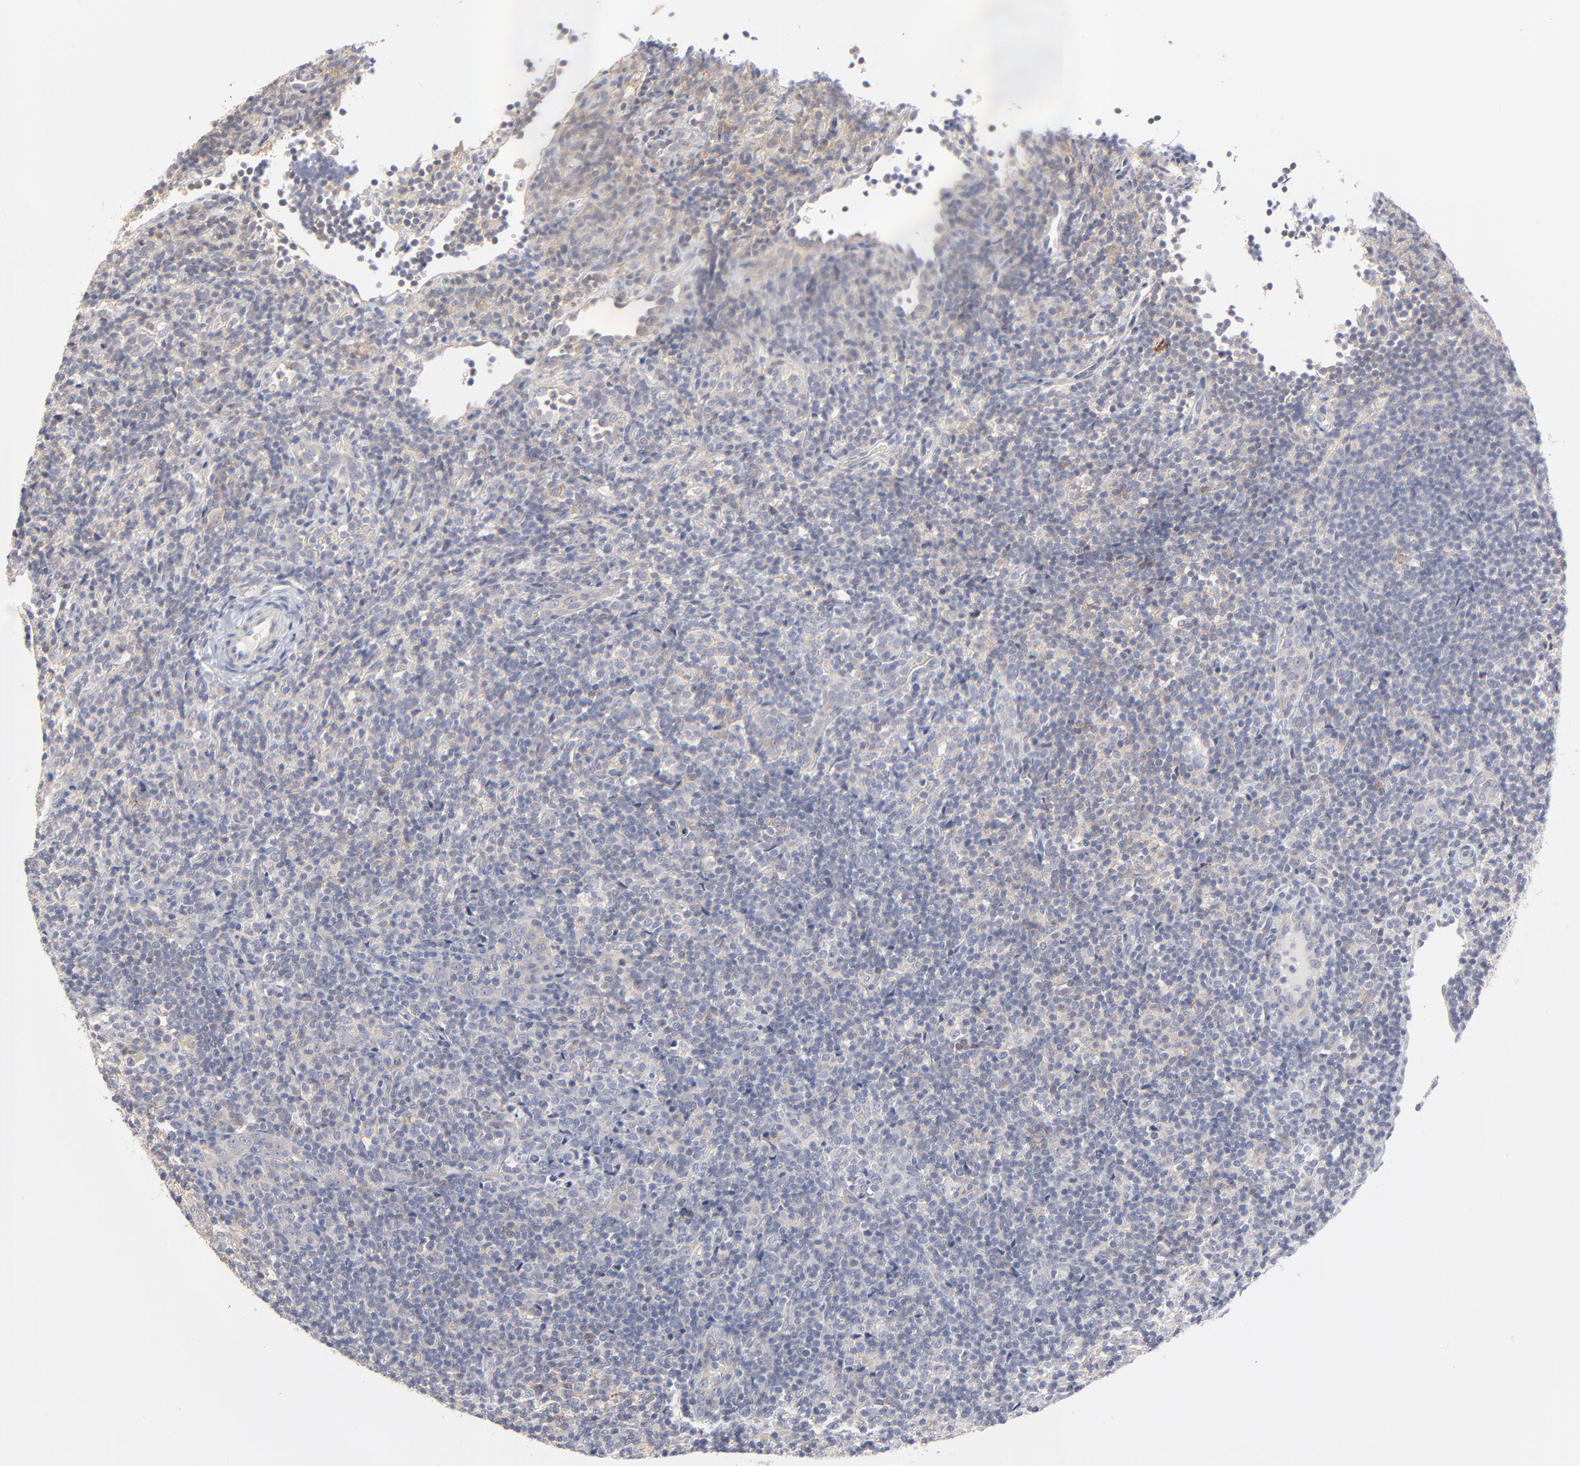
{"staining": {"intensity": "moderate", "quantity": "<25%", "location": "cytoplasmic/membranous"}, "tissue": "lymphoma", "cell_type": "Tumor cells", "image_type": "cancer", "snomed": [{"axis": "morphology", "description": "Malignant lymphoma, non-Hodgkin's type, Low grade"}, {"axis": "topography", "description": "Lymph node"}], "caption": "The immunohistochemical stain shows moderate cytoplasmic/membranous positivity in tumor cells of malignant lymphoma, non-Hodgkin's type (low-grade) tissue.", "gene": "SLC16A1", "patient": {"sex": "female", "age": 76}}